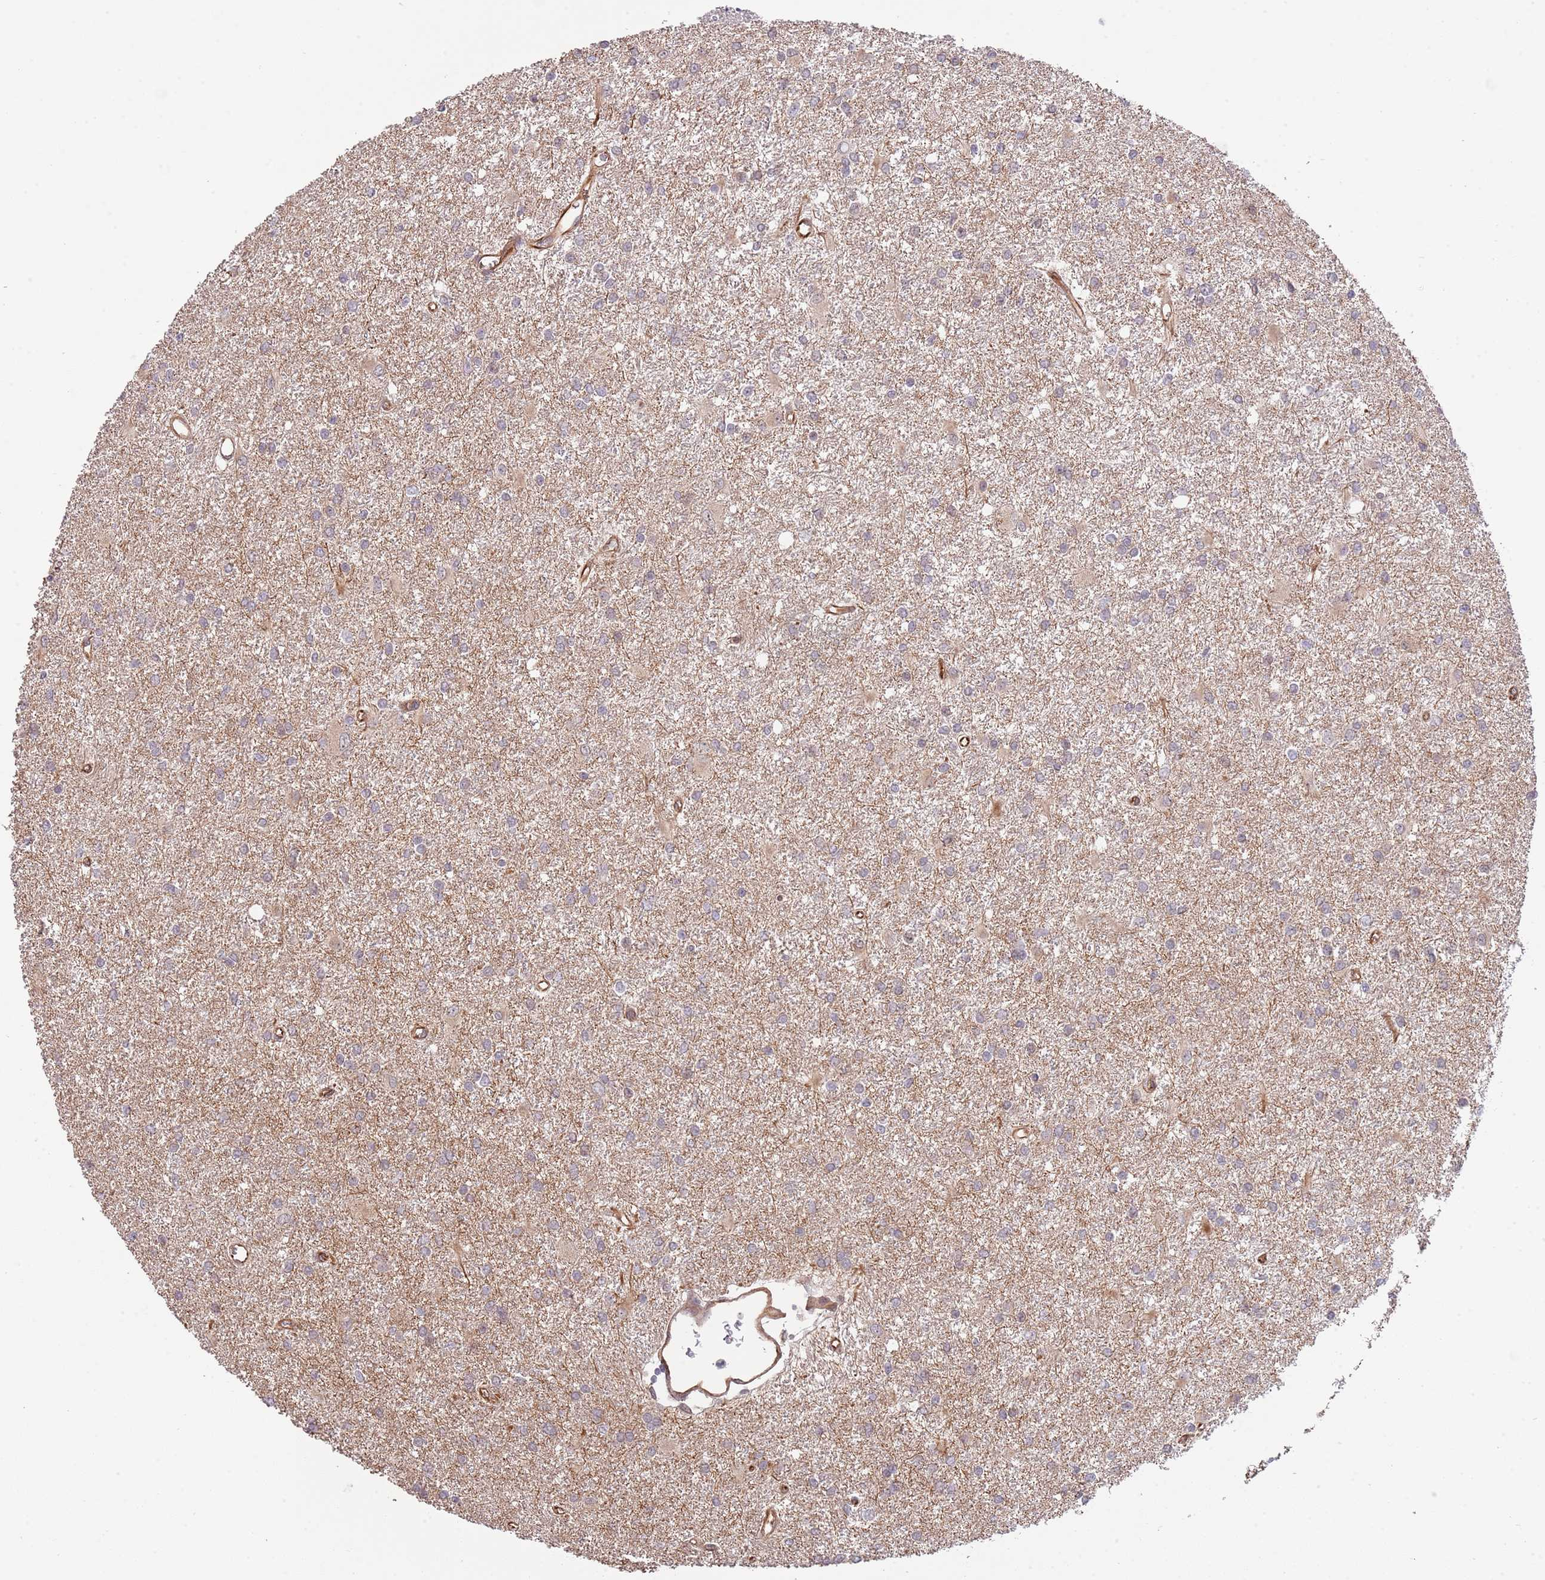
{"staining": {"intensity": "negative", "quantity": "none", "location": "none"}, "tissue": "glioma", "cell_type": "Tumor cells", "image_type": "cancer", "snomed": [{"axis": "morphology", "description": "Glioma, malignant, High grade"}, {"axis": "topography", "description": "Brain"}], "caption": "This micrograph is of glioma stained with IHC to label a protein in brown with the nuclei are counter-stained blue. There is no expression in tumor cells. (Stains: DAB (3,3'-diaminobenzidine) immunohistochemistry (IHC) with hematoxylin counter stain, Microscopy: brightfield microscopy at high magnification).", "gene": "NEK3", "patient": {"sex": "female", "age": 50}}